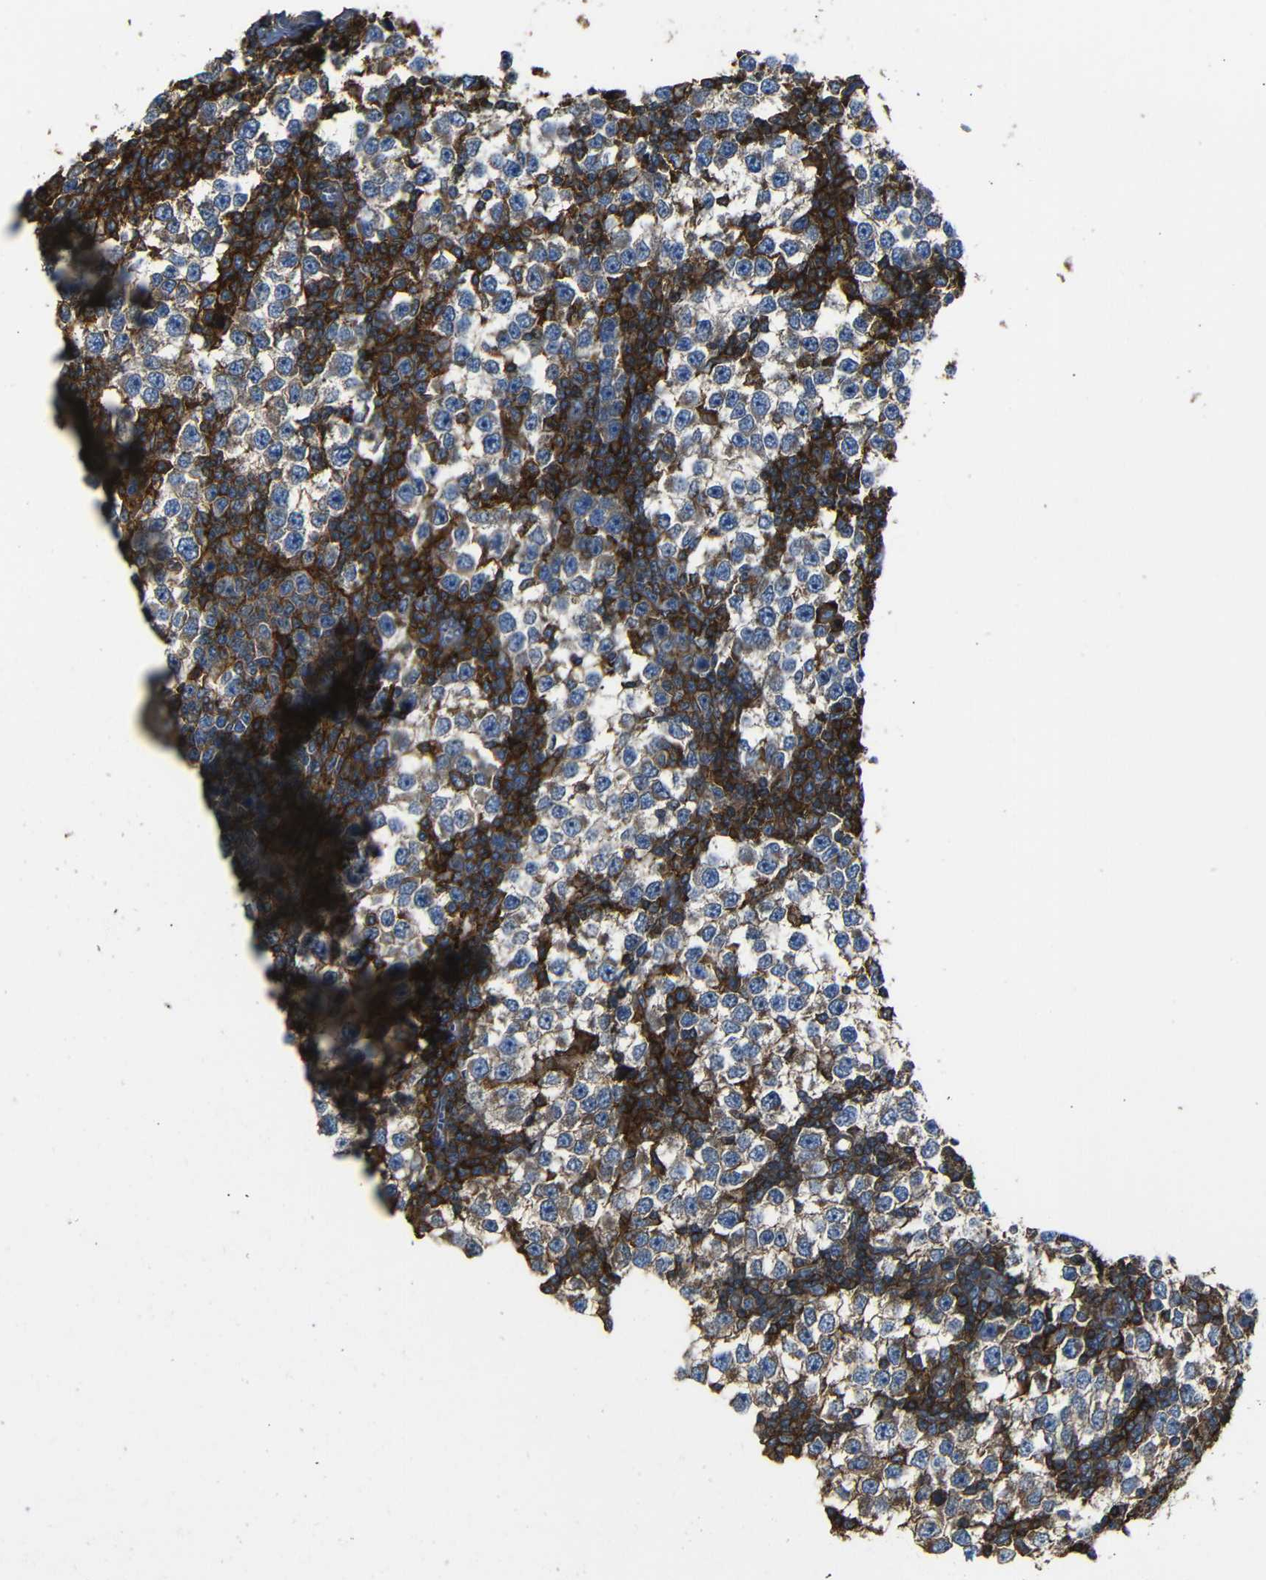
{"staining": {"intensity": "weak", "quantity": "<25%", "location": "cytoplasmic/membranous"}, "tissue": "testis cancer", "cell_type": "Tumor cells", "image_type": "cancer", "snomed": [{"axis": "morphology", "description": "Seminoma, NOS"}, {"axis": "topography", "description": "Testis"}], "caption": "Testis cancer (seminoma) was stained to show a protein in brown. There is no significant staining in tumor cells. (IHC, brightfield microscopy, high magnification).", "gene": "ADGRE5", "patient": {"sex": "male", "age": 65}}